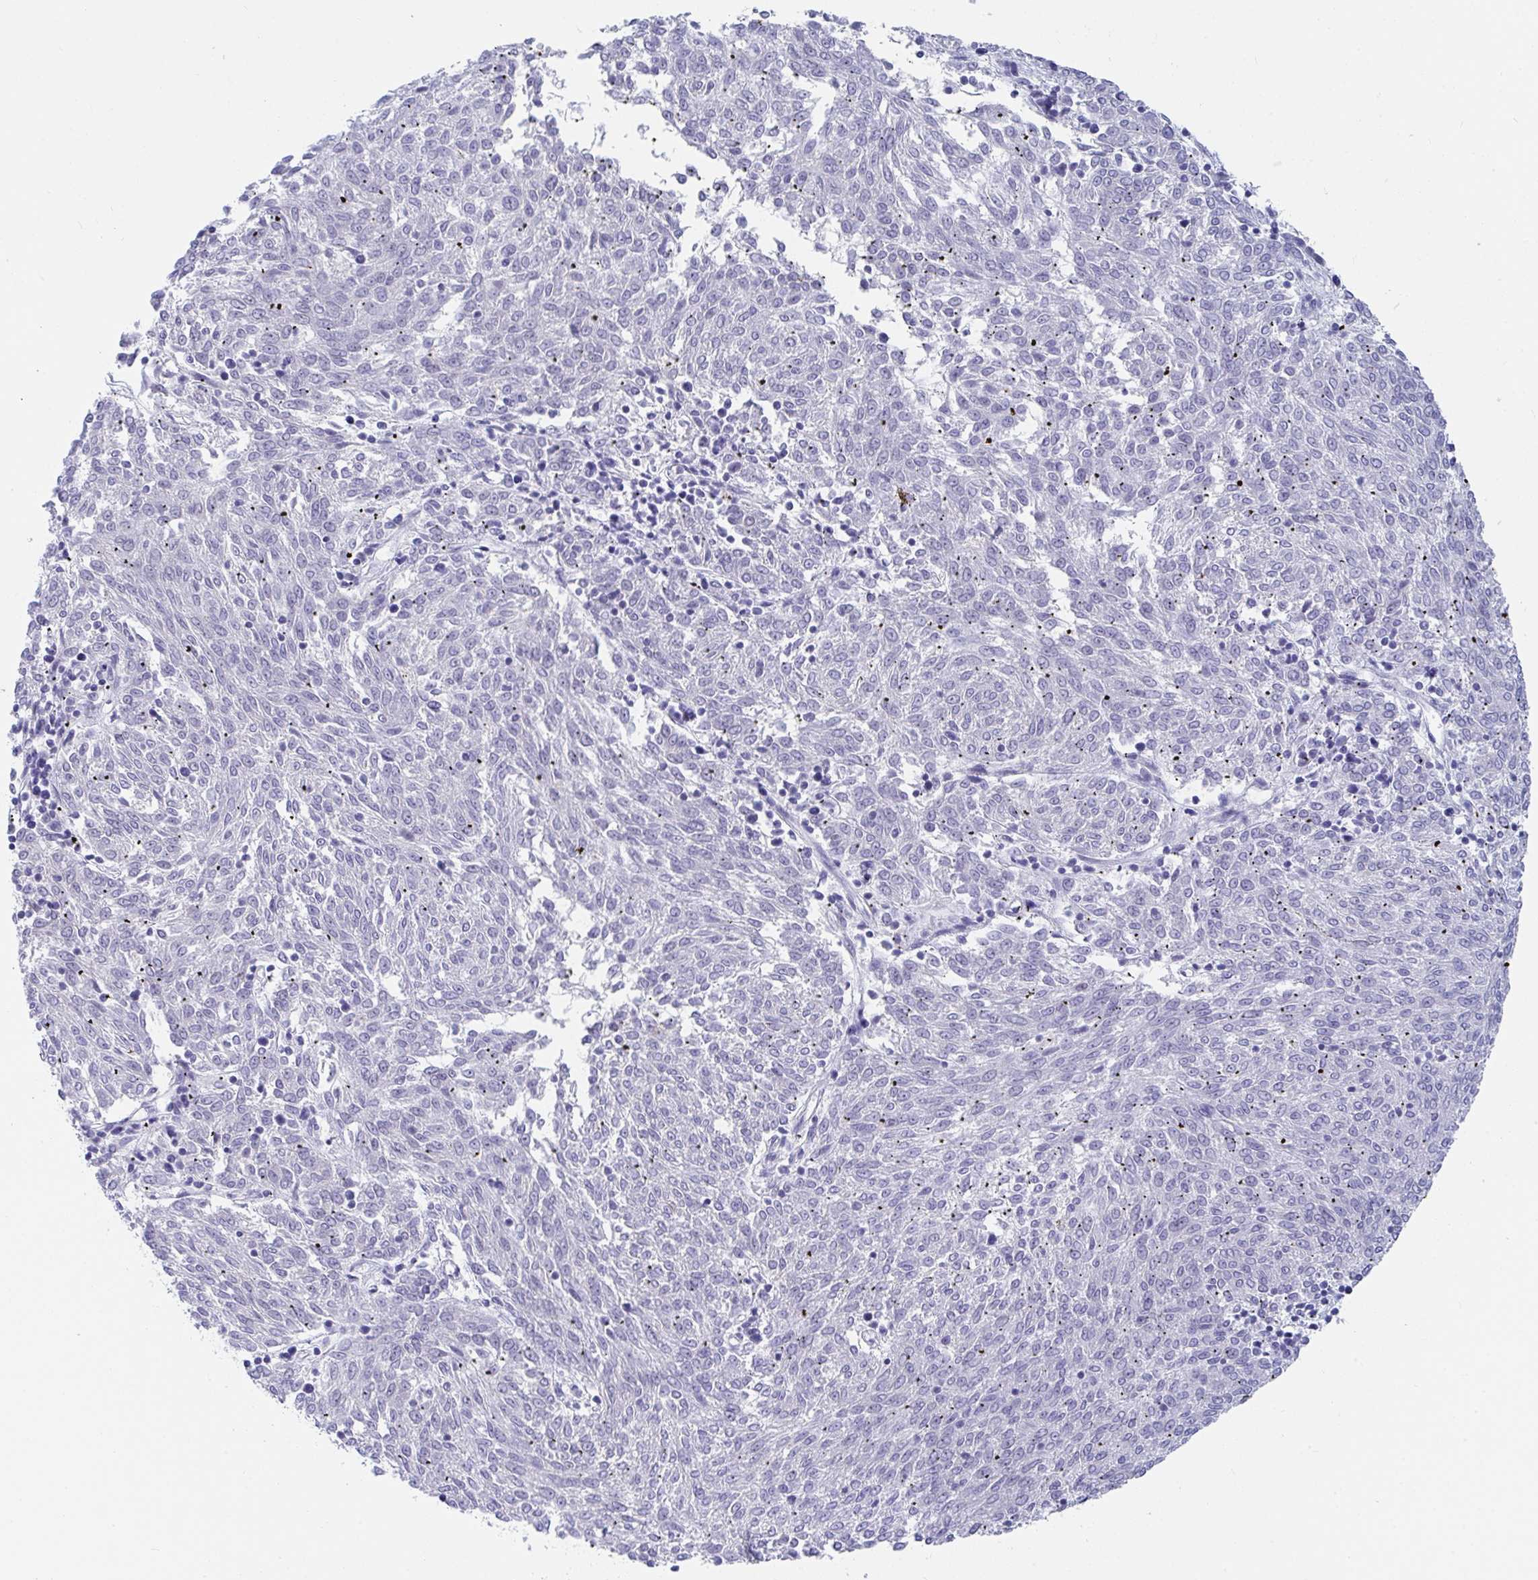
{"staining": {"intensity": "negative", "quantity": "none", "location": "none"}, "tissue": "melanoma", "cell_type": "Tumor cells", "image_type": "cancer", "snomed": [{"axis": "morphology", "description": "Malignant melanoma, NOS"}, {"axis": "topography", "description": "Skin"}], "caption": "High magnification brightfield microscopy of malignant melanoma stained with DAB (3,3'-diaminobenzidine) (brown) and counterstained with hematoxylin (blue): tumor cells show no significant positivity.", "gene": "DAOA", "patient": {"sex": "female", "age": 72}}